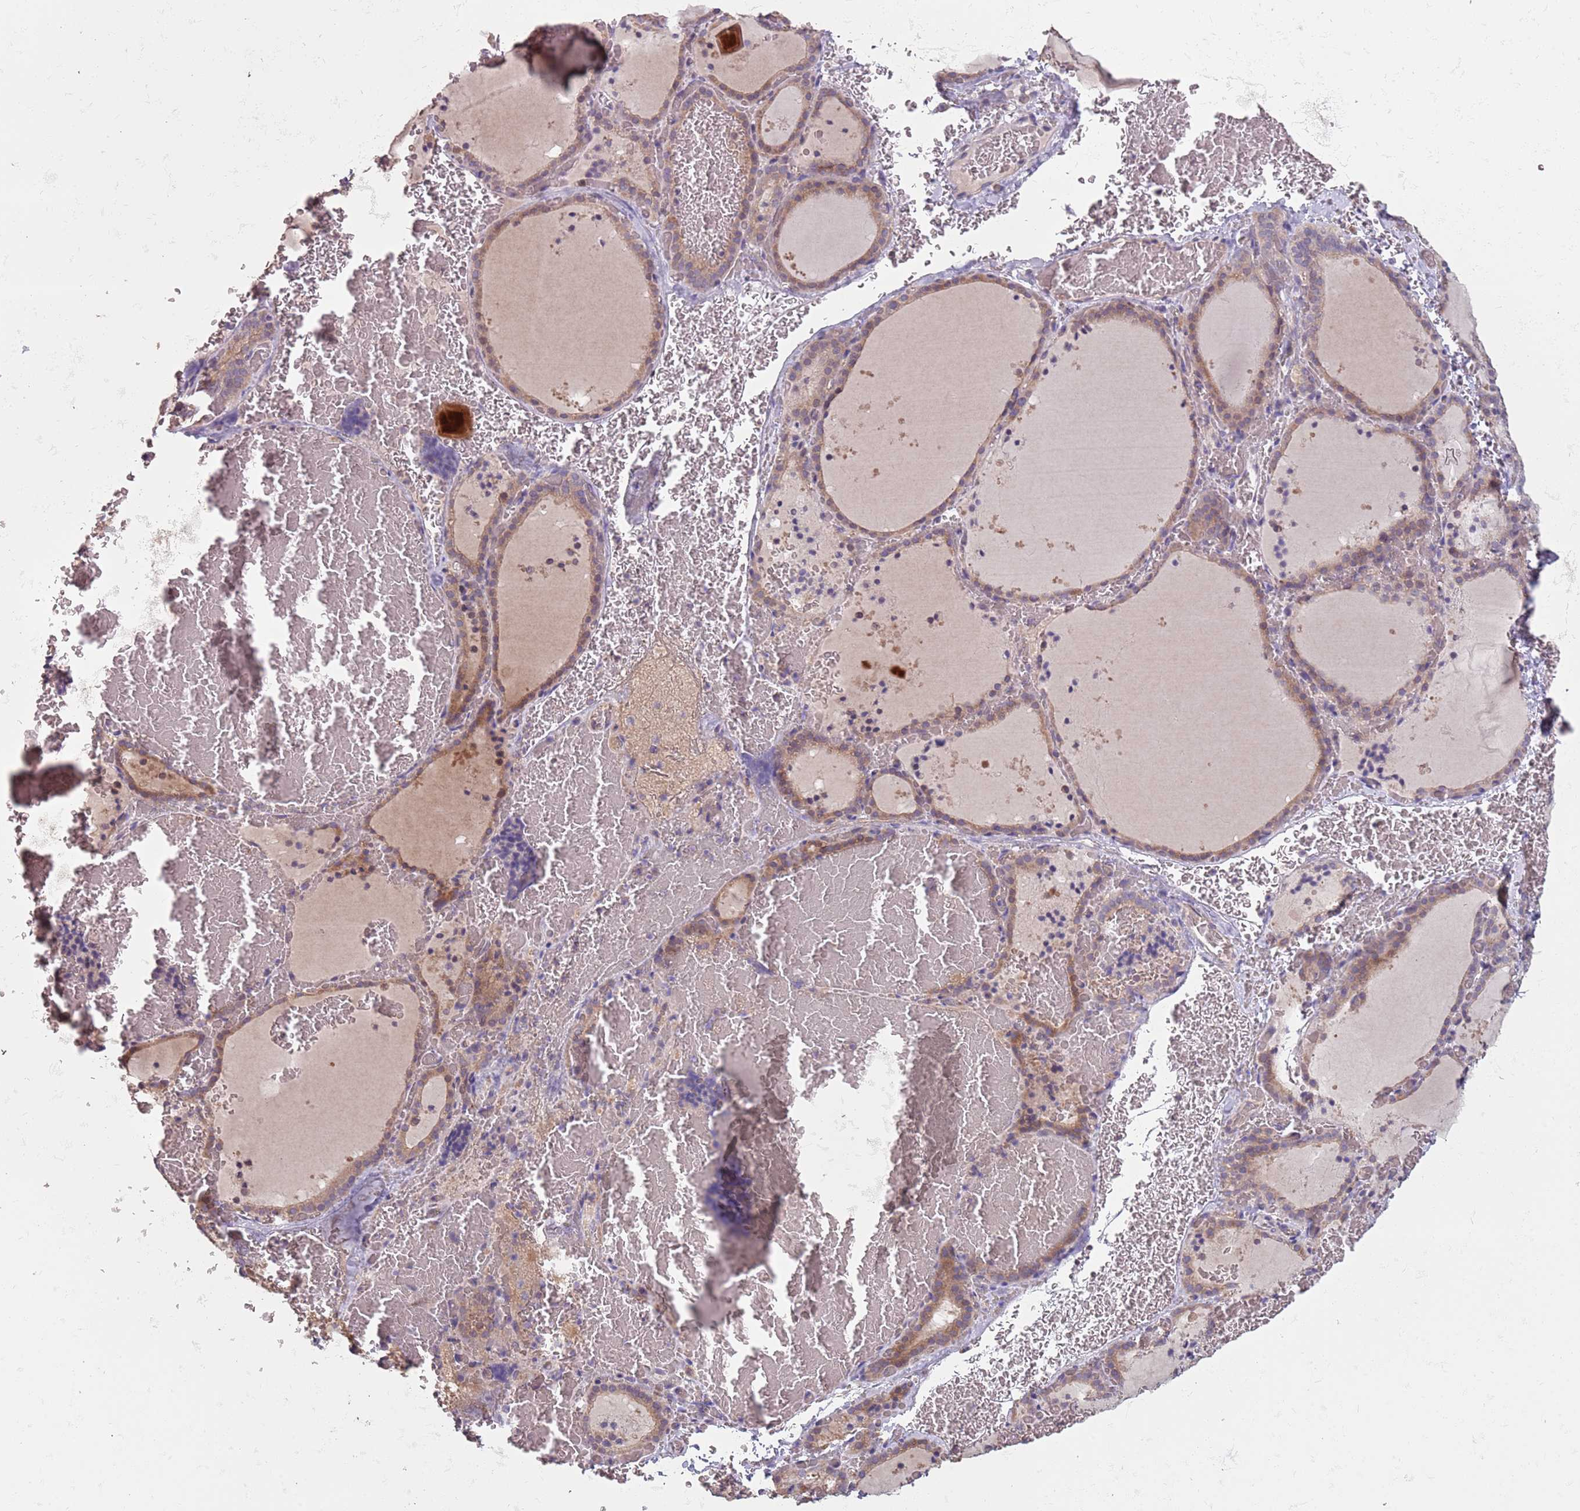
{"staining": {"intensity": "moderate", "quantity": ">75%", "location": "cytoplasmic/membranous"}, "tissue": "thyroid gland", "cell_type": "Glandular cells", "image_type": "normal", "snomed": [{"axis": "morphology", "description": "Normal tissue, NOS"}, {"axis": "topography", "description": "Thyroid gland"}], "caption": "This is a micrograph of immunohistochemistry staining of normal thyroid gland, which shows moderate positivity in the cytoplasmic/membranous of glandular cells.", "gene": "MBD3L1", "patient": {"sex": "female", "age": 39}}